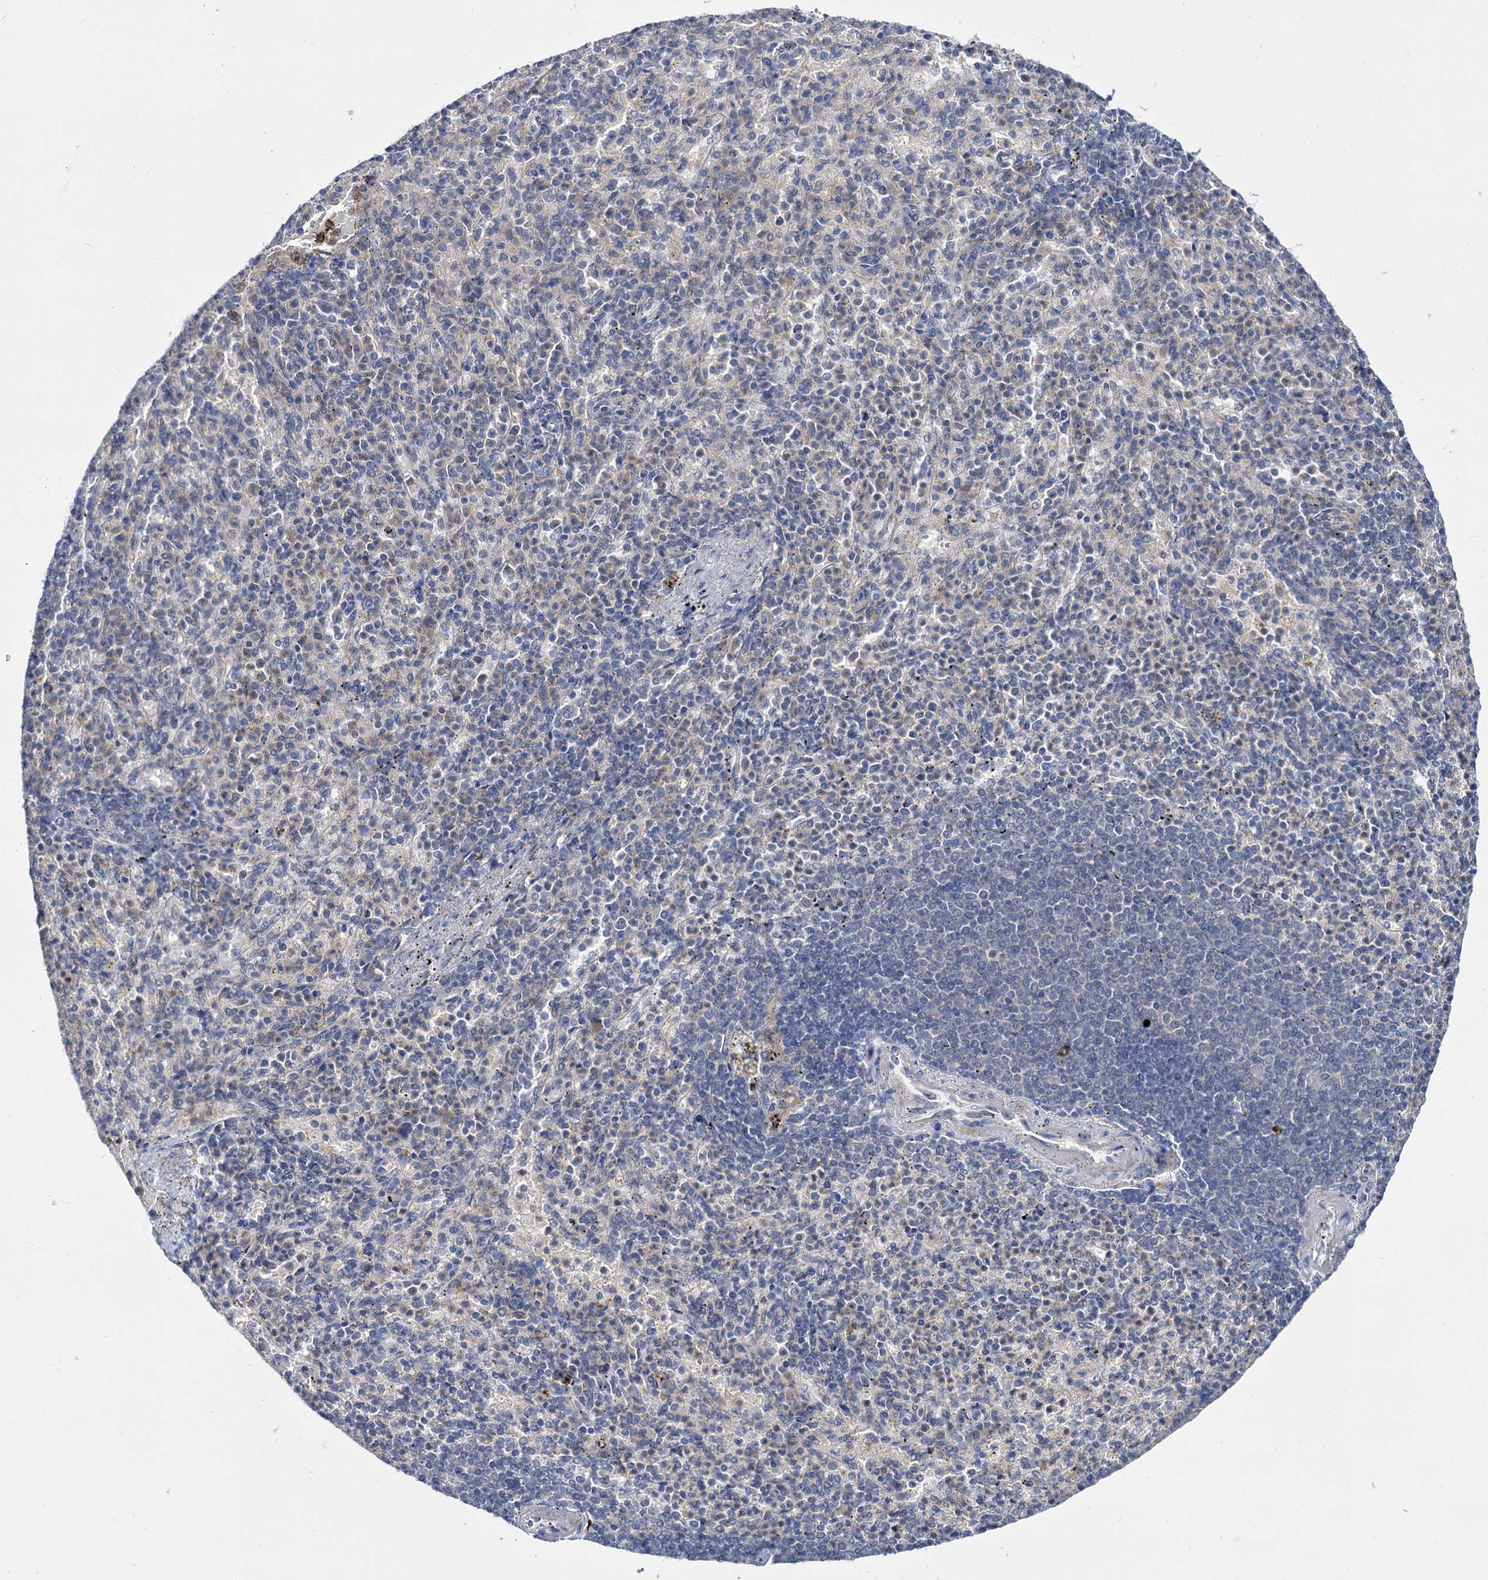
{"staining": {"intensity": "negative", "quantity": "none", "location": "none"}, "tissue": "spleen", "cell_type": "Cells in red pulp", "image_type": "normal", "snomed": [{"axis": "morphology", "description": "Normal tissue, NOS"}, {"axis": "topography", "description": "Spleen"}], "caption": "A high-resolution histopathology image shows immunohistochemistry (IHC) staining of normal spleen, which demonstrates no significant expression in cells in red pulp.", "gene": "NEK10", "patient": {"sex": "female", "age": 74}}